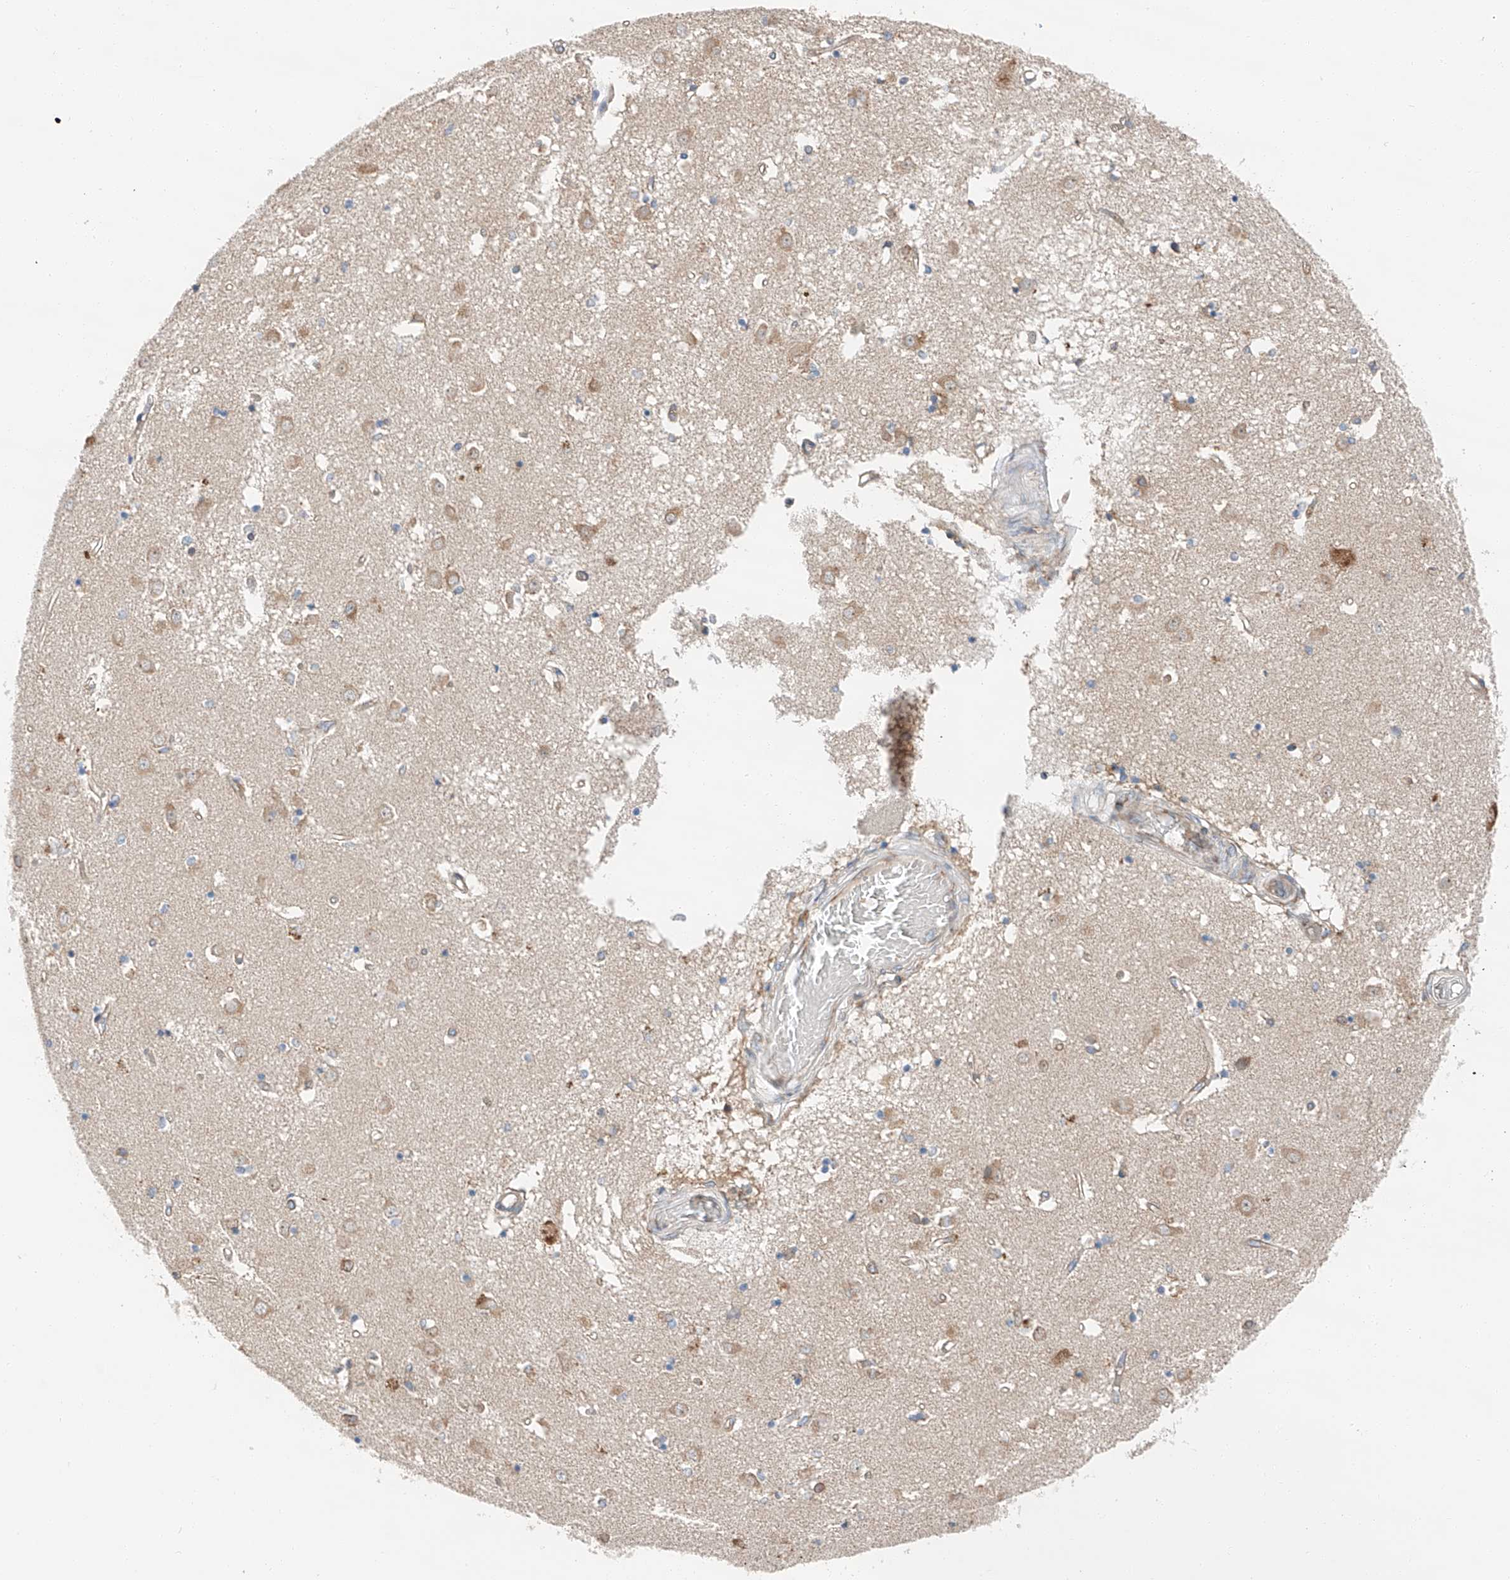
{"staining": {"intensity": "moderate", "quantity": "<25%", "location": "cytoplasmic/membranous"}, "tissue": "caudate", "cell_type": "Glial cells", "image_type": "normal", "snomed": [{"axis": "morphology", "description": "Normal tissue, NOS"}, {"axis": "topography", "description": "Lateral ventricle wall"}], "caption": "Protein staining of unremarkable caudate displays moderate cytoplasmic/membranous positivity in about <25% of glial cells.", "gene": "ZC3H15", "patient": {"sex": "male", "age": 45}}